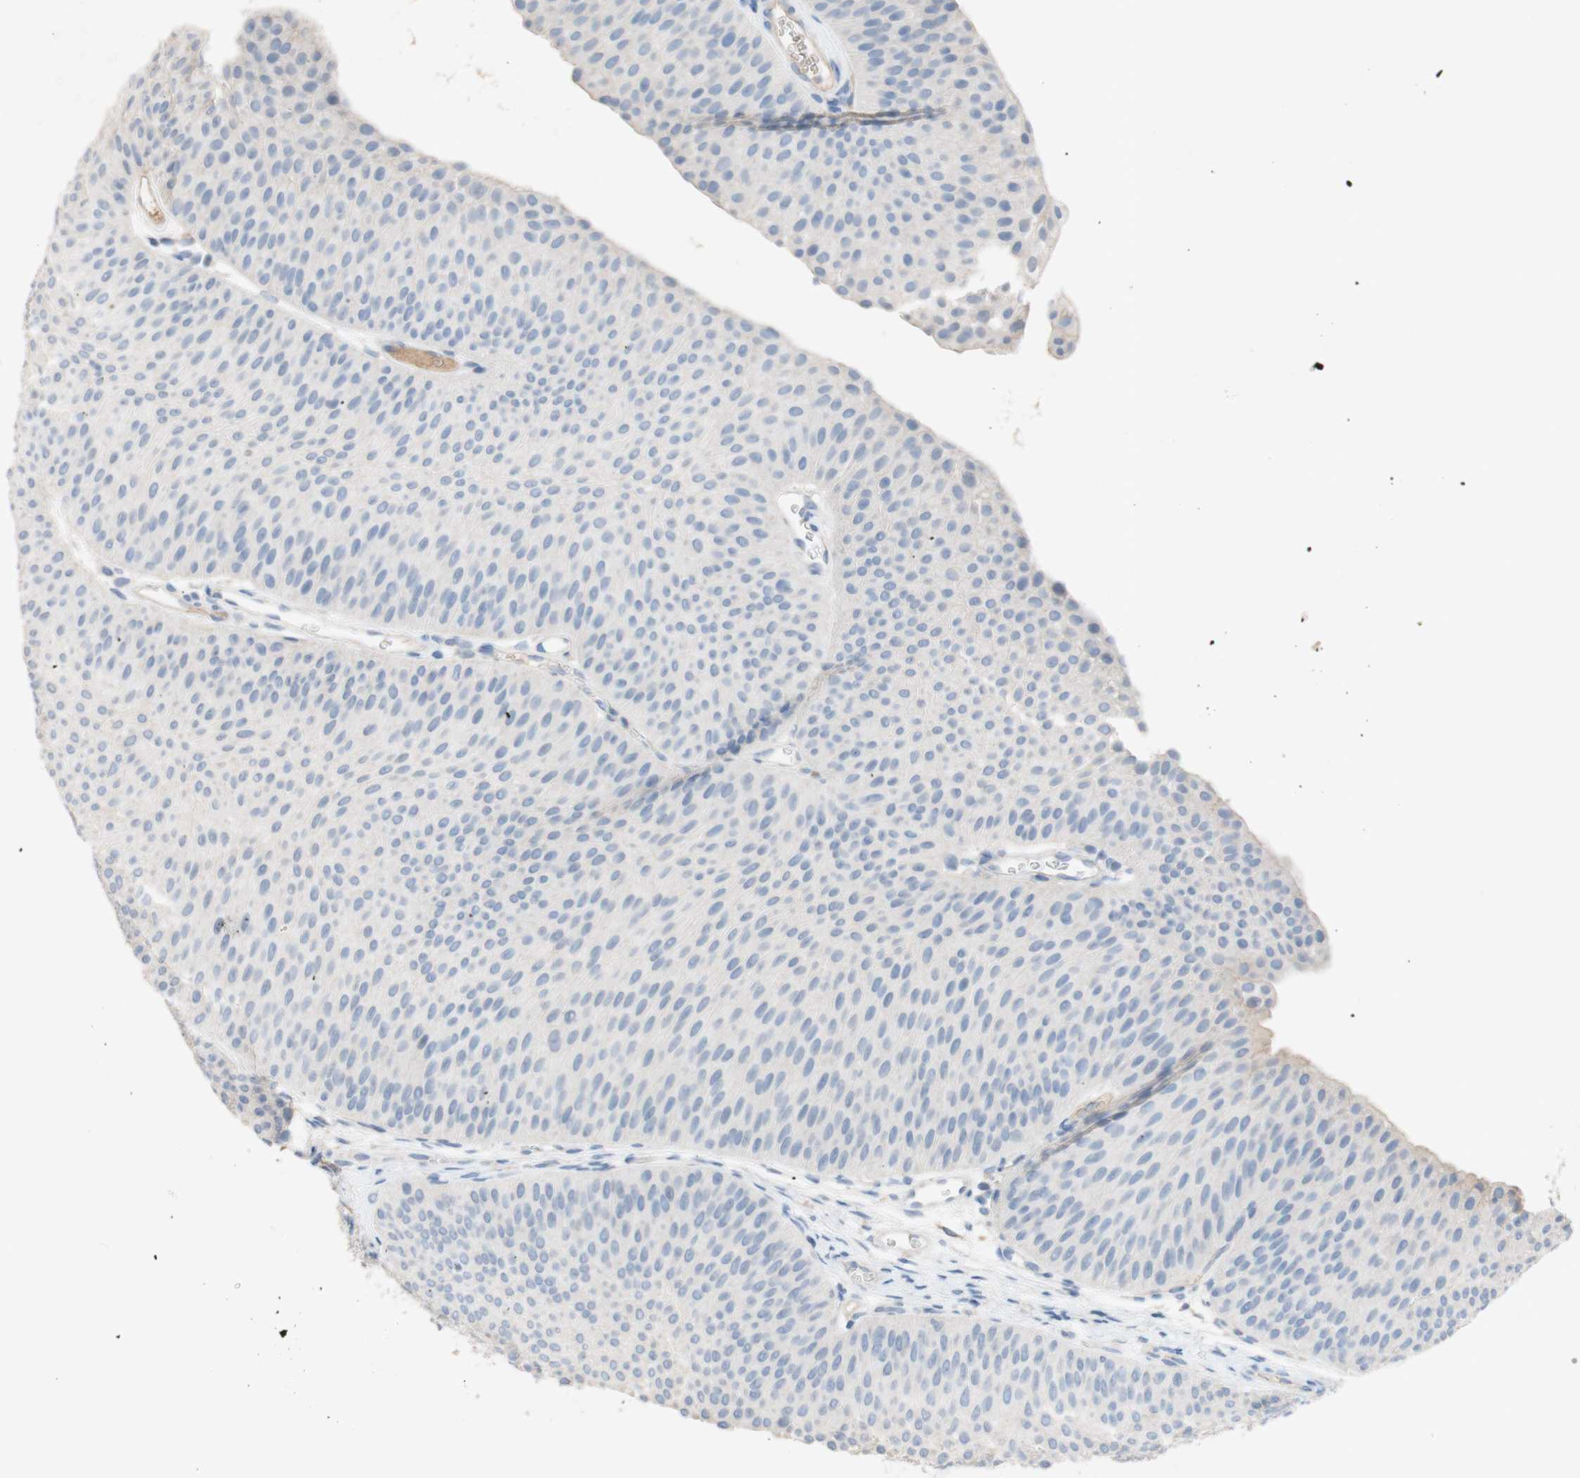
{"staining": {"intensity": "negative", "quantity": "none", "location": "none"}, "tissue": "urothelial cancer", "cell_type": "Tumor cells", "image_type": "cancer", "snomed": [{"axis": "morphology", "description": "Urothelial carcinoma, Low grade"}, {"axis": "topography", "description": "Urinary bladder"}], "caption": "Tumor cells are negative for protein expression in human urothelial carcinoma (low-grade).", "gene": "PACSIN1", "patient": {"sex": "female", "age": 60}}